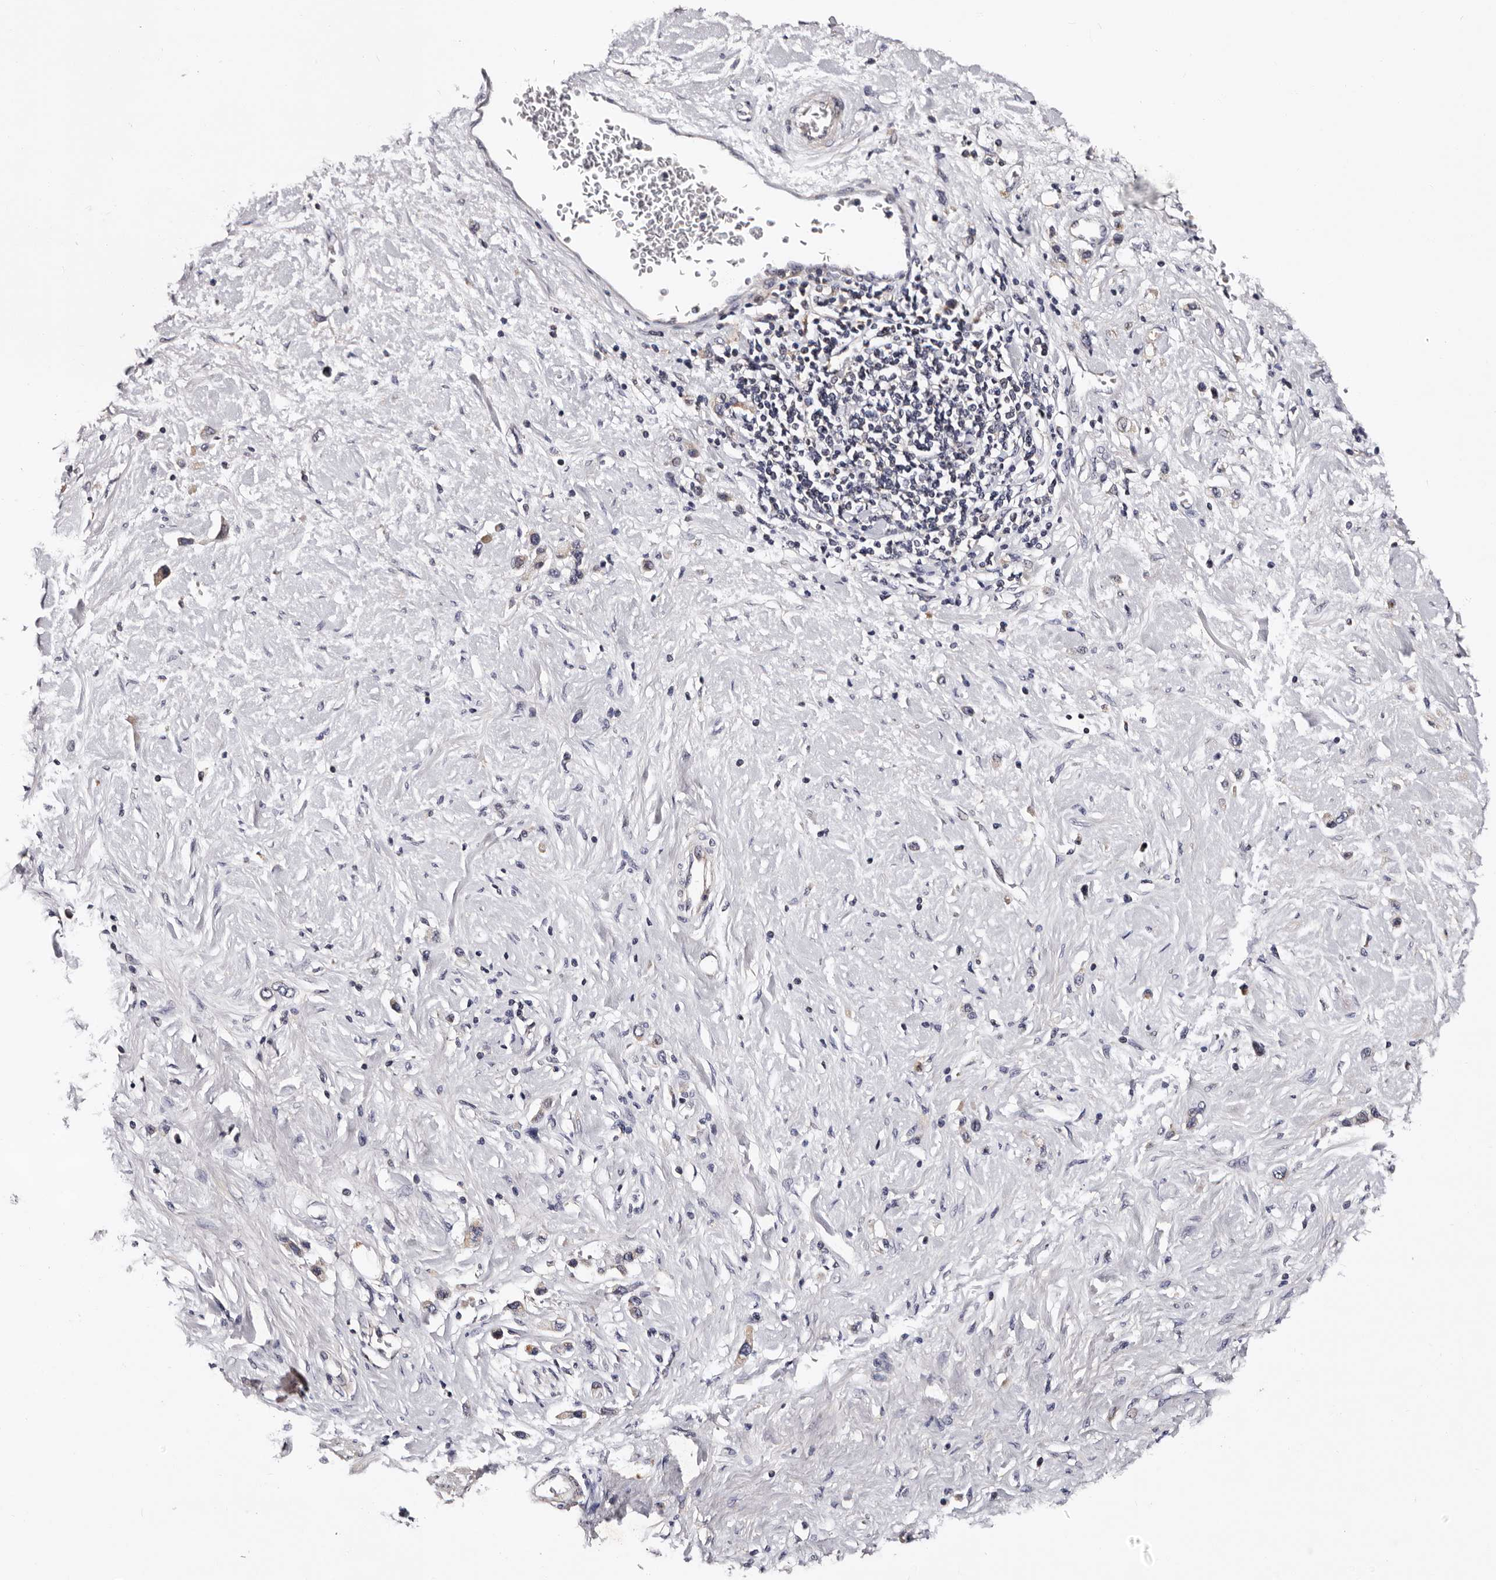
{"staining": {"intensity": "negative", "quantity": "none", "location": "none"}, "tissue": "stomach cancer", "cell_type": "Tumor cells", "image_type": "cancer", "snomed": [{"axis": "morphology", "description": "Adenocarcinoma, NOS"}, {"axis": "topography", "description": "Stomach"}], "caption": "IHC image of neoplastic tissue: human stomach cancer stained with DAB exhibits no significant protein staining in tumor cells.", "gene": "TAF4B", "patient": {"sex": "female", "age": 65}}